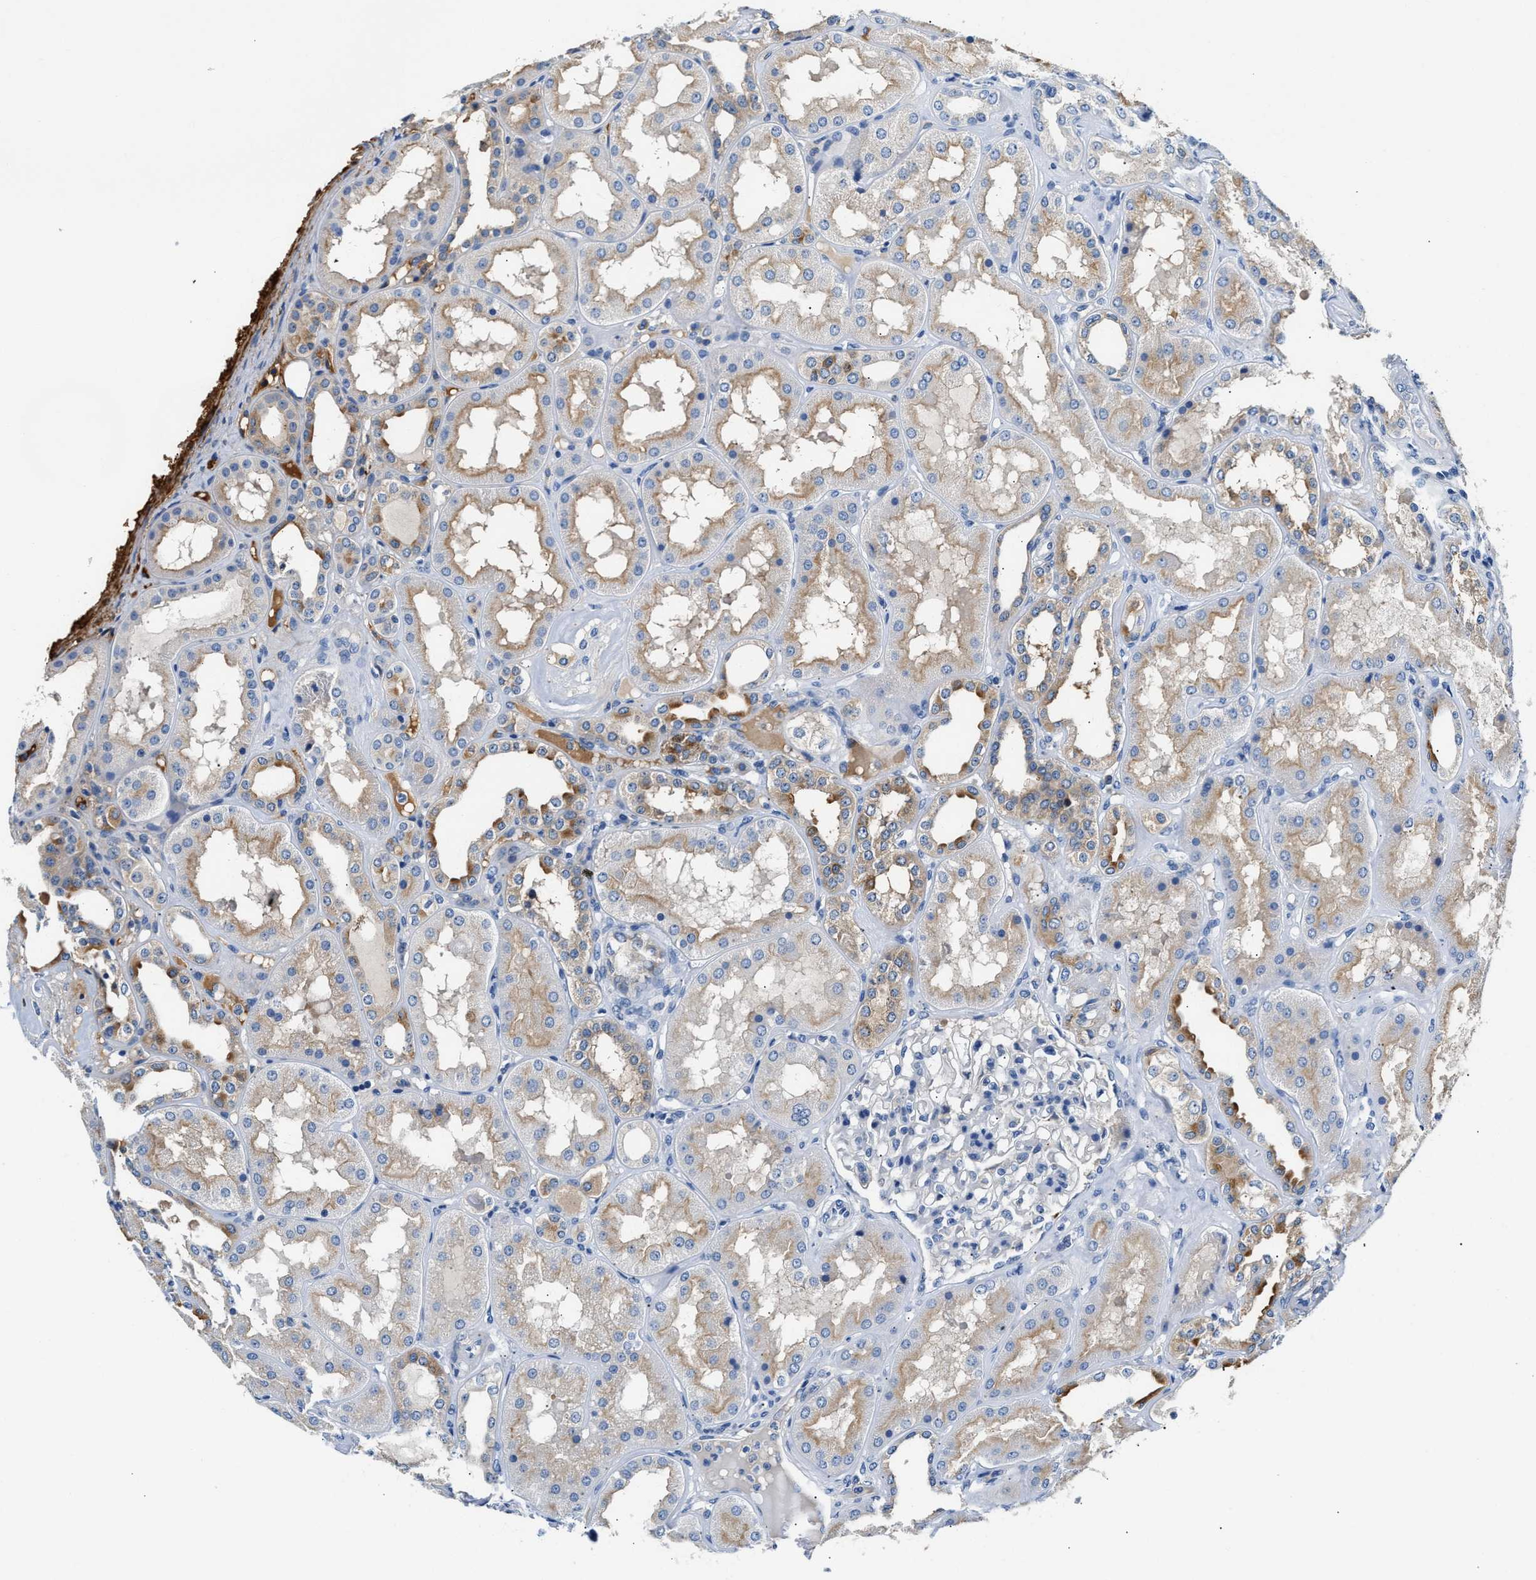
{"staining": {"intensity": "negative", "quantity": "none", "location": "none"}, "tissue": "kidney", "cell_type": "Cells in glomeruli", "image_type": "normal", "snomed": [{"axis": "morphology", "description": "Normal tissue, NOS"}, {"axis": "topography", "description": "Kidney"}], "caption": "This micrograph is of normal kidney stained with immunohistochemistry to label a protein in brown with the nuclei are counter-stained blue. There is no staining in cells in glomeruli.", "gene": "TUT7", "patient": {"sex": "female", "age": 56}}